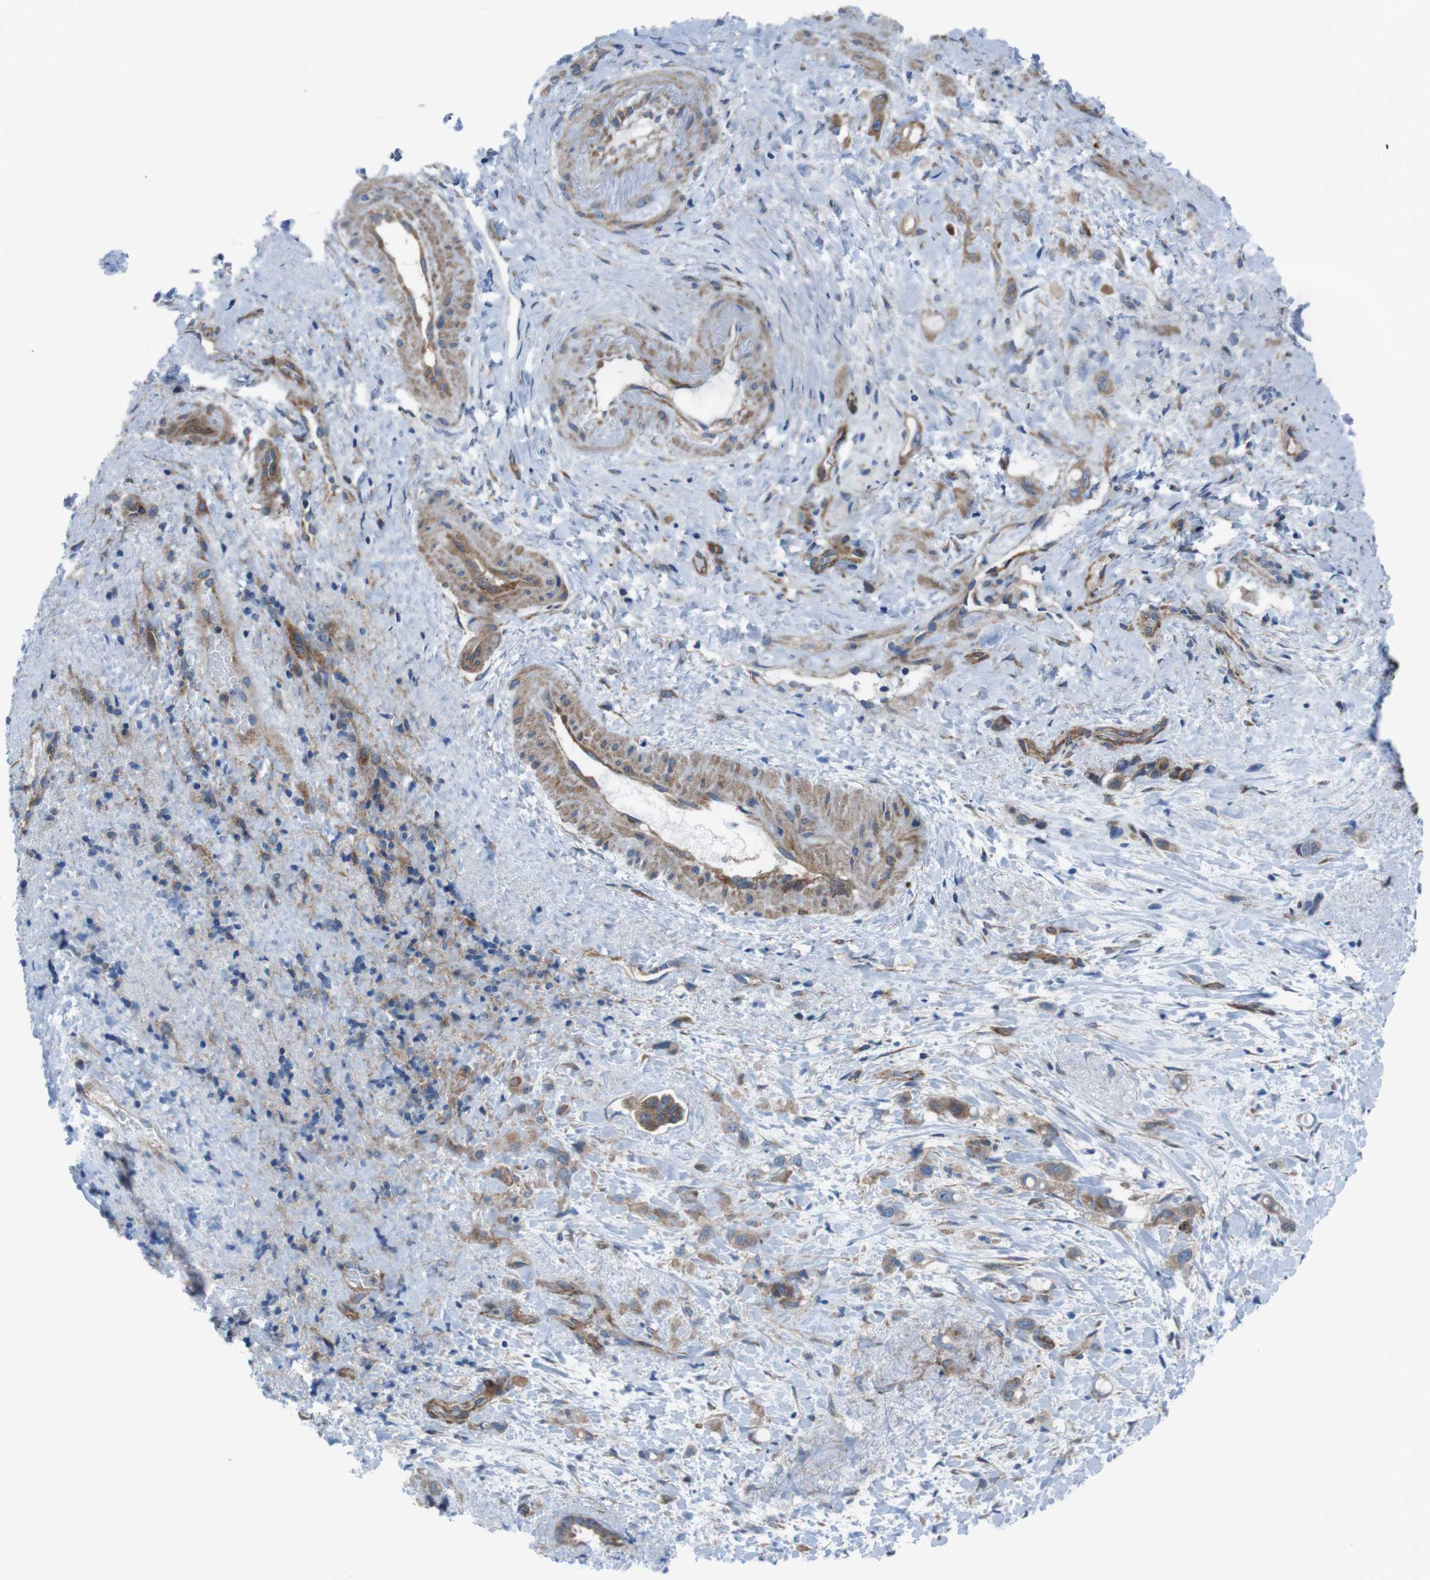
{"staining": {"intensity": "moderate", "quantity": ">75%", "location": "cytoplasmic/membranous"}, "tissue": "liver cancer", "cell_type": "Tumor cells", "image_type": "cancer", "snomed": [{"axis": "morphology", "description": "Cholangiocarcinoma"}, {"axis": "topography", "description": "Liver"}], "caption": "Immunohistochemical staining of liver cancer demonstrates medium levels of moderate cytoplasmic/membranous expression in about >75% of tumor cells.", "gene": "DIAPH2", "patient": {"sex": "female", "age": 65}}